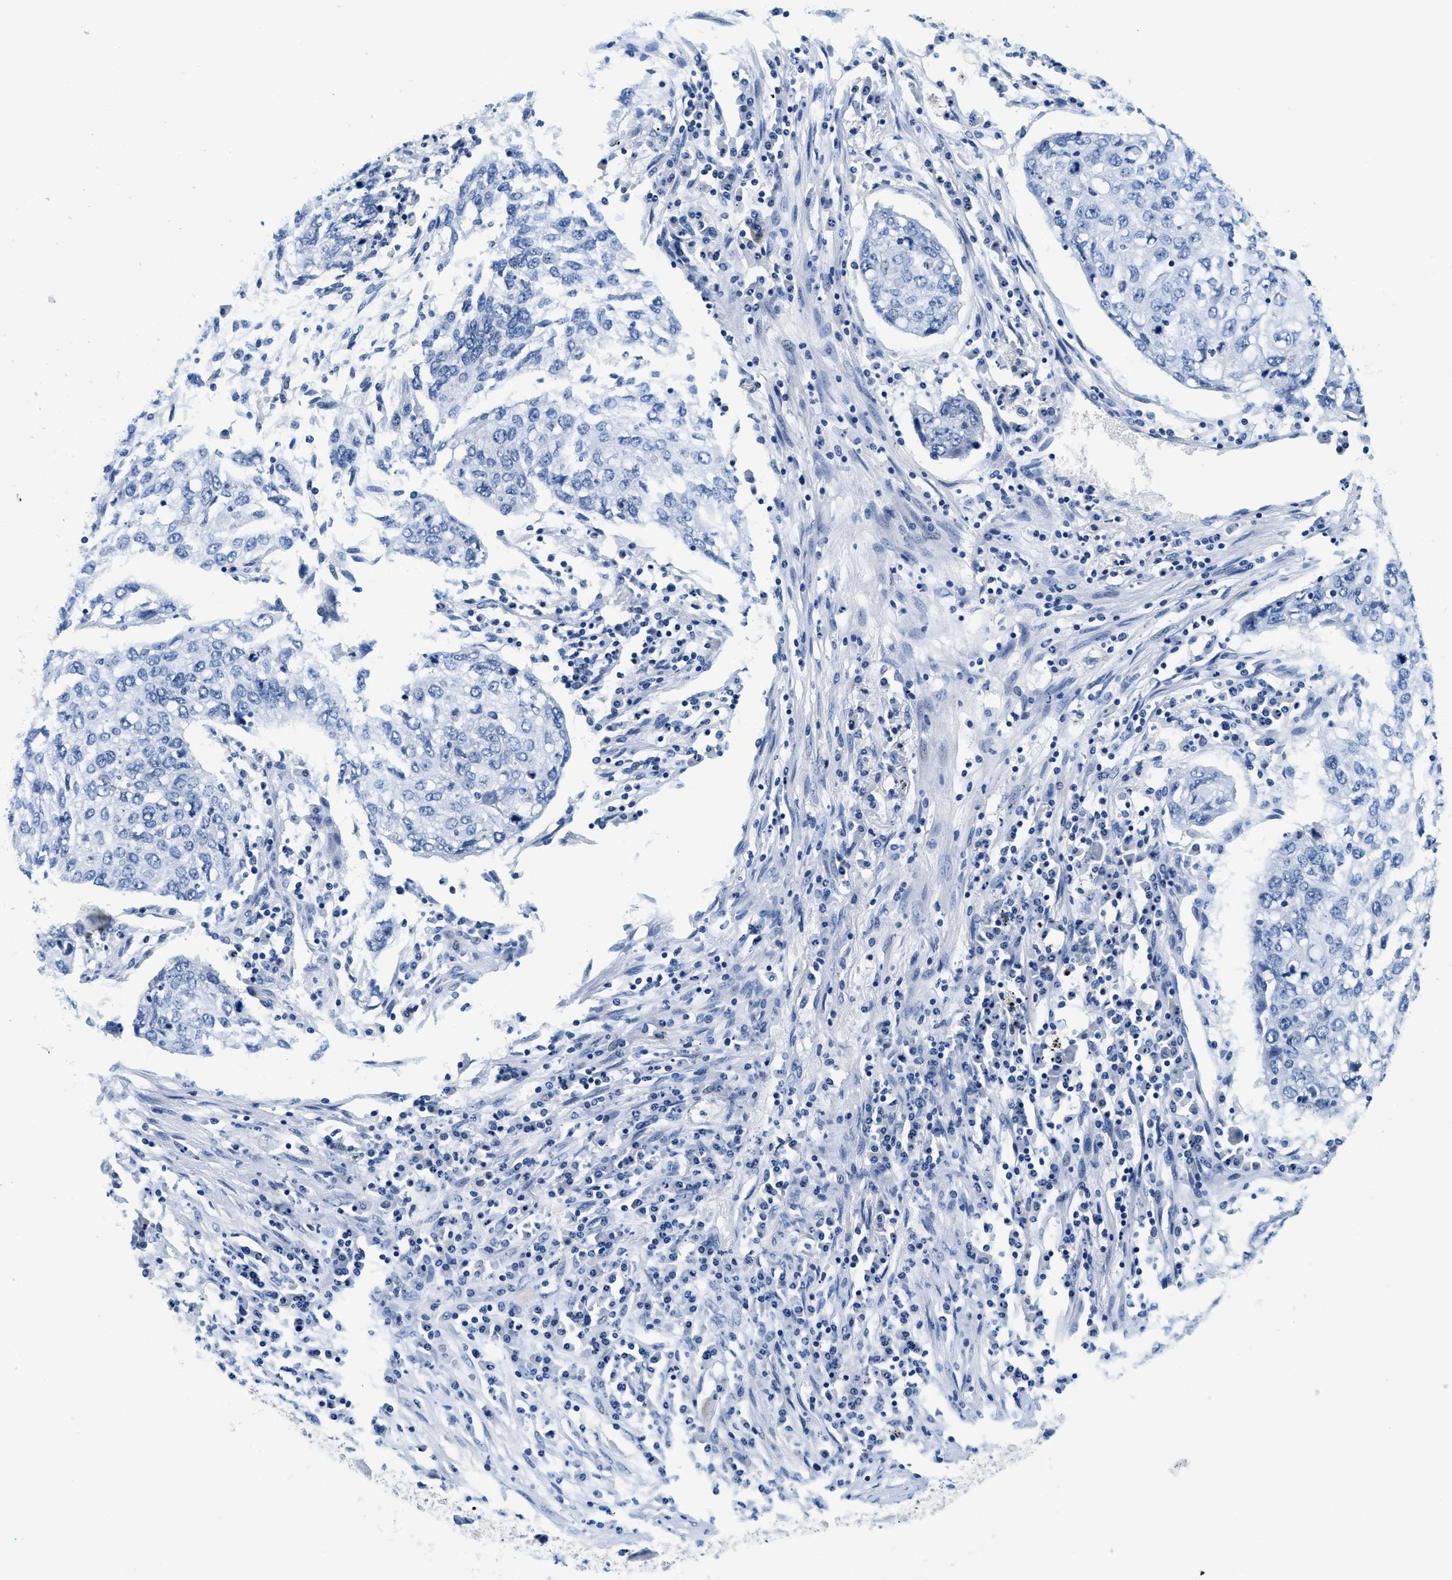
{"staining": {"intensity": "negative", "quantity": "none", "location": "none"}, "tissue": "lung cancer", "cell_type": "Tumor cells", "image_type": "cancer", "snomed": [{"axis": "morphology", "description": "Squamous cell carcinoma, NOS"}, {"axis": "topography", "description": "Lung"}], "caption": "A histopathology image of human squamous cell carcinoma (lung) is negative for staining in tumor cells.", "gene": "GSTM3", "patient": {"sex": "female", "age": 63}}